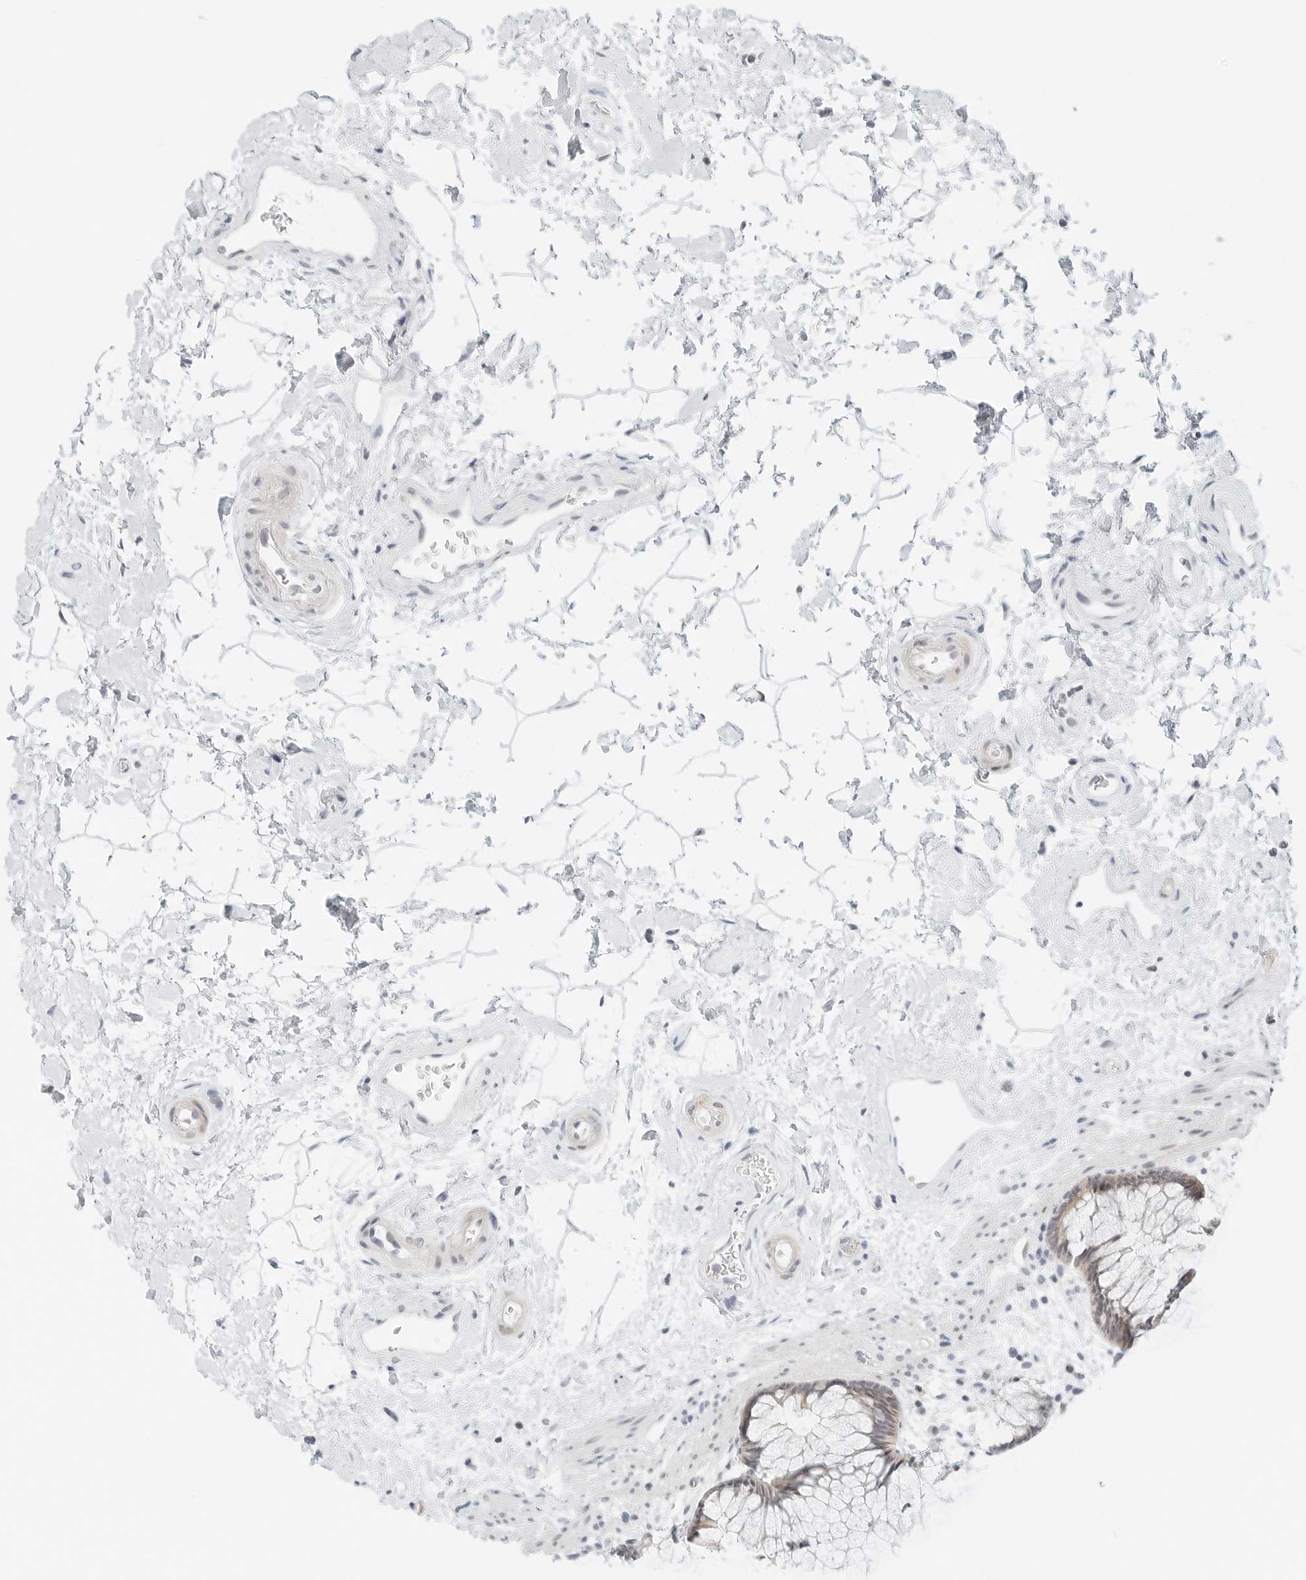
{"staining": {"intensity": "weak", "quantity": "25%-75%", "location": "cytoplasmic/membranous,nuclear"}, "tissue": "rectum", "cell_type": "Glandular cells", "image_type": "normal", "snomed": [{"axis": "morphology", "description": "Normal tissue, NOS"}, {"axis": "topography", "description": "Rectum"}], "caption": "High-magnification brightfield microscopy of normal rectum stained with DAB (3,3'-diaminobenzidine) (brown) and counterstained with hematoxylin (blue). glandular cells exhibit weak cytoplasmic/membranous,nuclear expression is identified in approximately25%-75% of cells.", "gene": "CCSAP", "patient": {"sex": "male", "age": 51}}